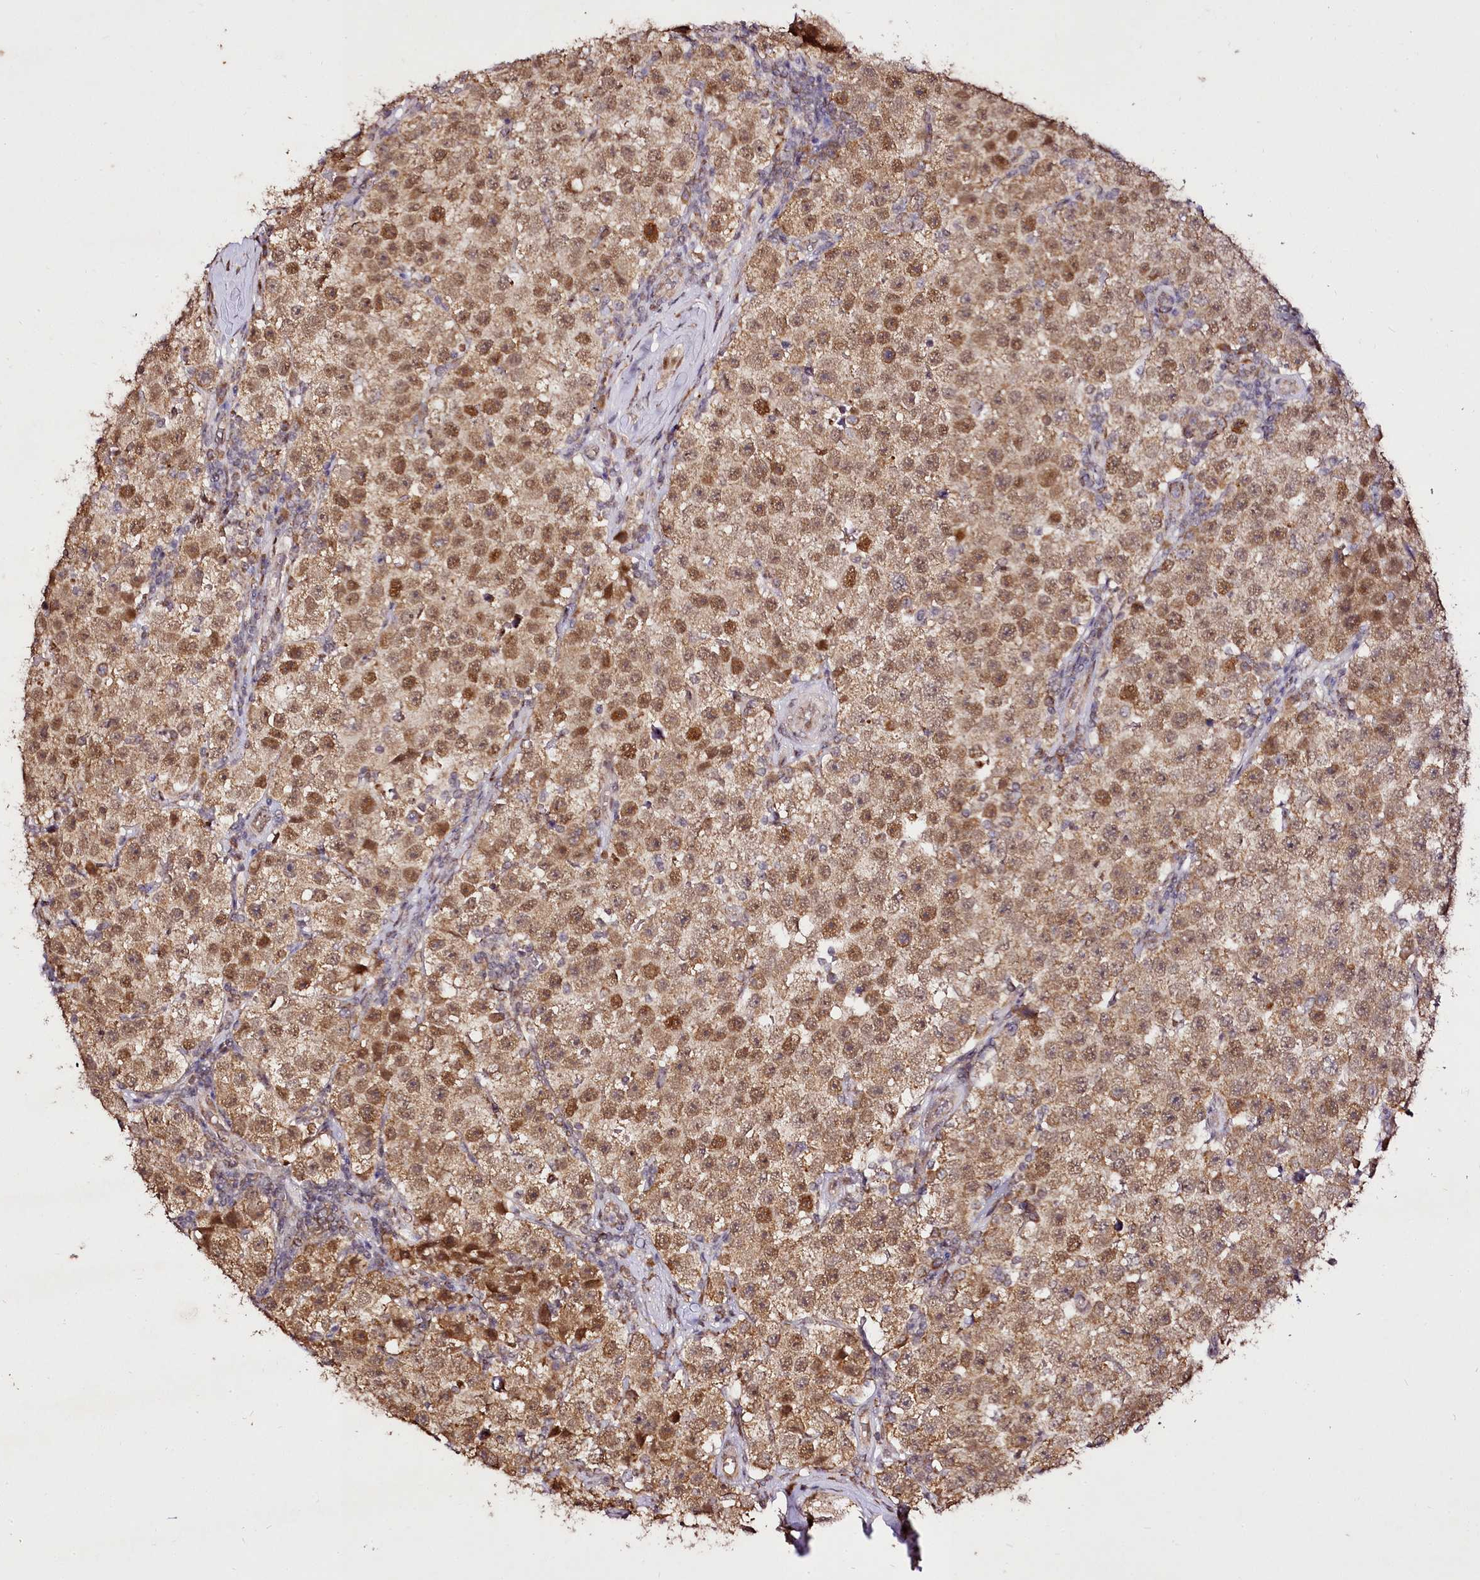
{"staining": {"intensity": "moderate", "quantity": ">75%", "location": "cytoplasmic/membranous,nuclear"}, "tissue": "testis cancer", "cell_type": "Tumor cells", "image_type": "cancer", "snomed": [{"axis": "morphology", "description": "Seminoma, NOS"}, {"axis": "topography", "description": "Testis"}], "caption": "Tumor cells demonstrate moderate cytoplasmic/membranous and nuclear staining in approximately >75% of cells in testis seminoma.", "gene": "EDIL3", "patient": {"sex": "male", "age": 34}}